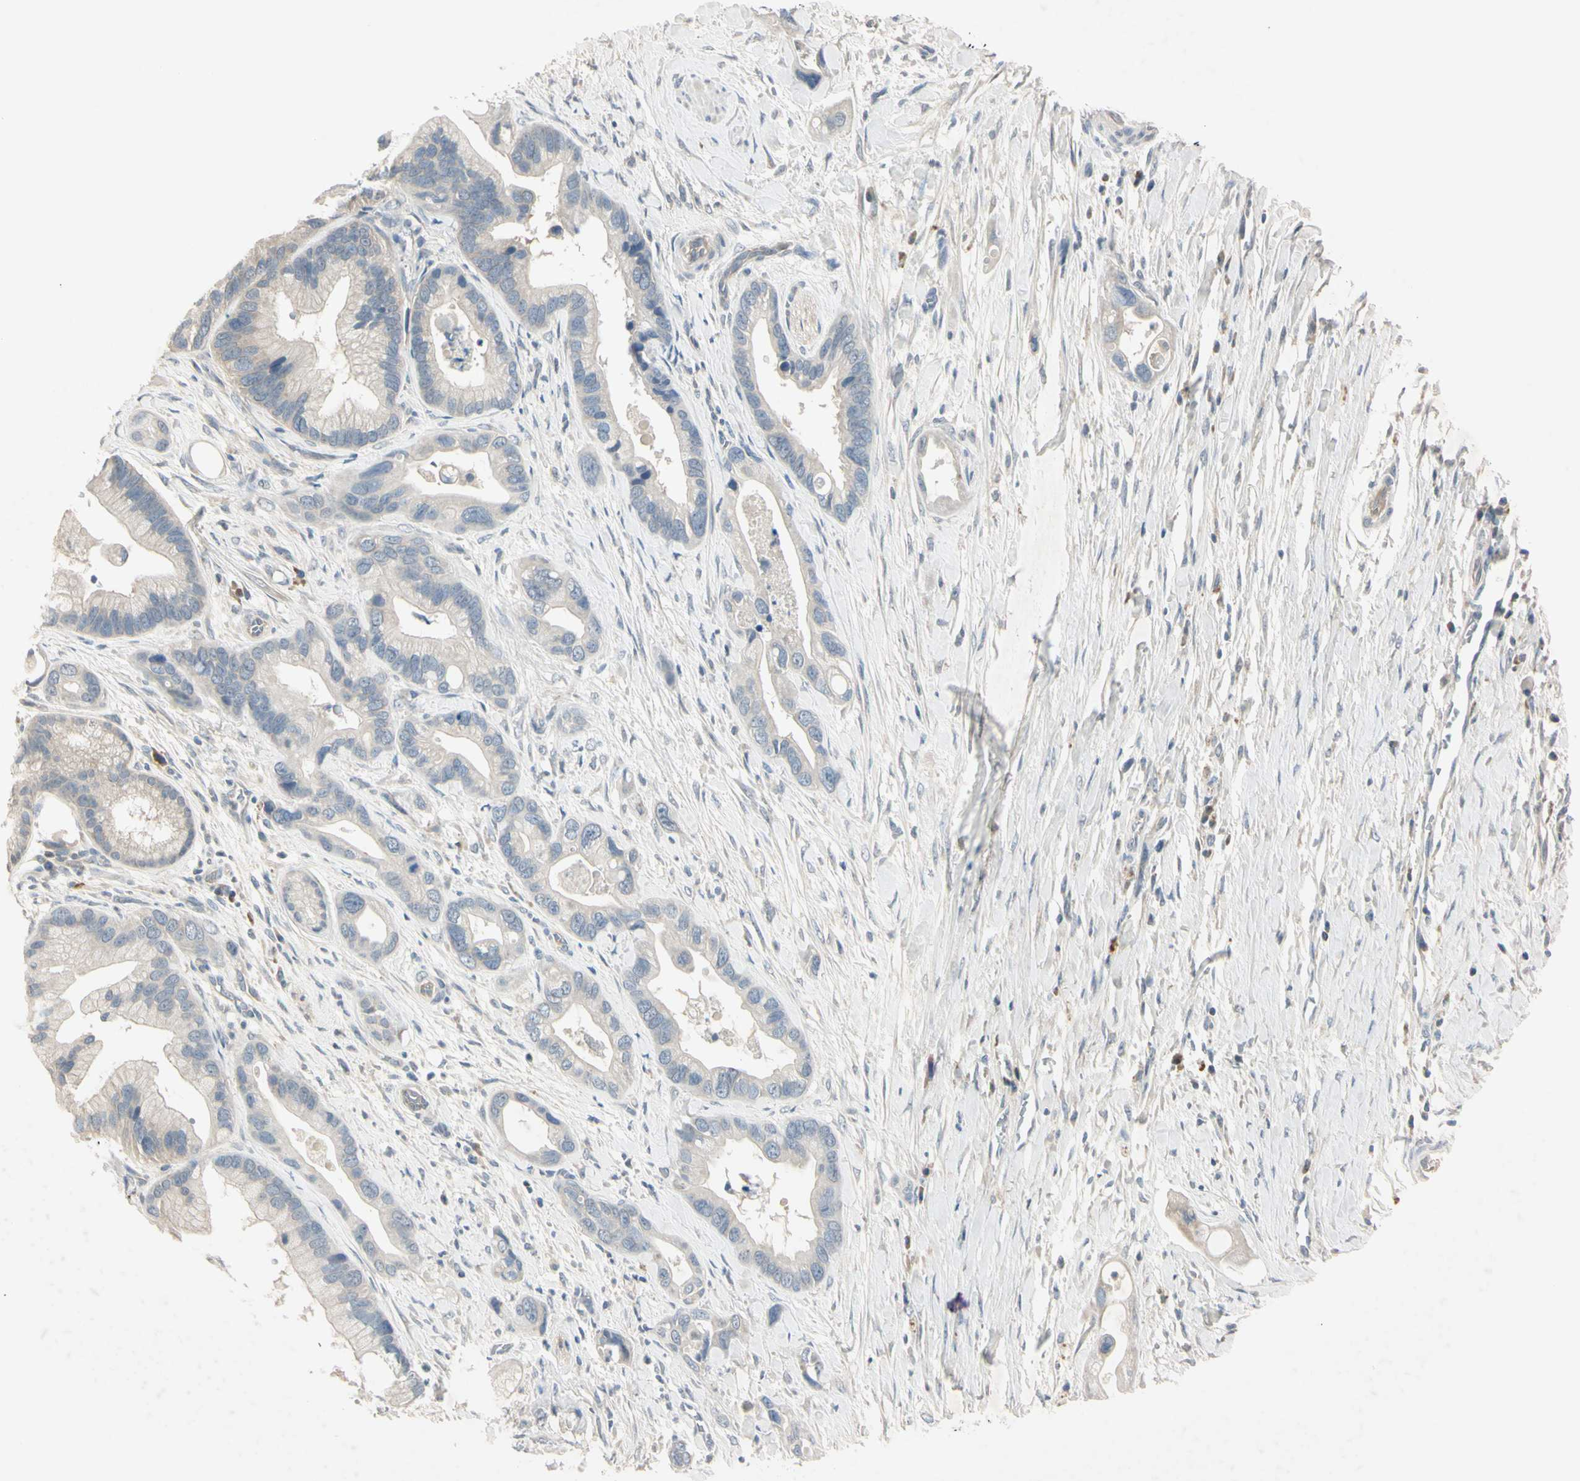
{"staining": {"intensity": "negative", "quantity": "none", "location": "none"}, "tissue": "pancreatic cancer", "cell_type": "Tumor cells", "image_type": "cancer", "snomed": [{"axis": "morphology", "description": "Adenocarcinoma, NOS"}, {"axis": "topography", "description": "Pancreas"}], "caption": "Immunohistochemistry (IHC) of pancreatic cancer (adenocarcinoma) reveals no positivity in tumor cells.", "gene": "AATK", "patient": {"sex": "female", "age": 77}}